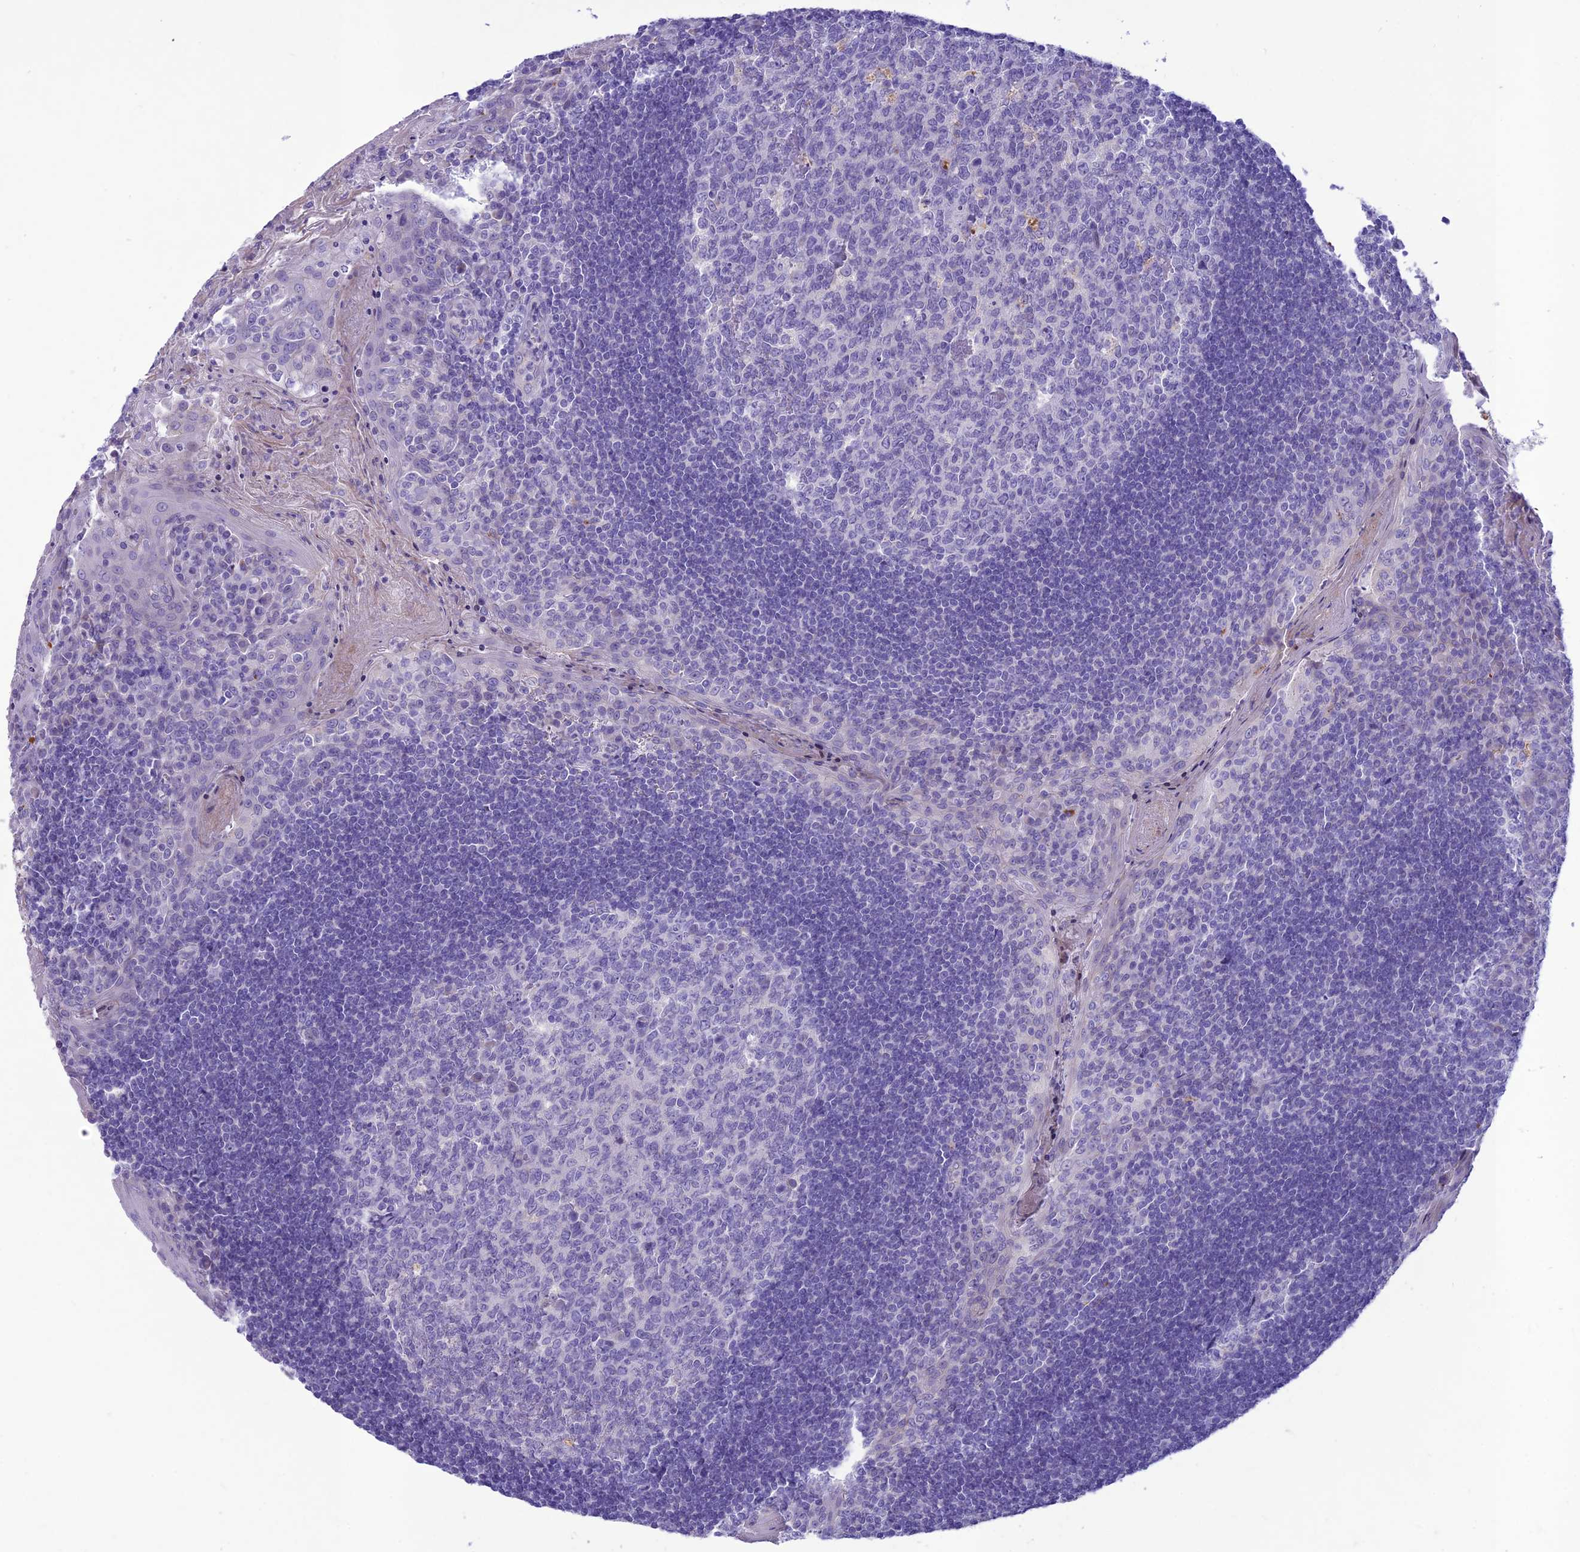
{"staining": {"intensity": "negative", "quantity": "none", "location": "none"}, "tissue": "tonsil", "cell_type": "Germinal center cells", "image_type": "normal", "snomed": [{"axis": "morphology", "description": "Normal tissue, NOS"}, {"axis": "topography", "description": "Tonsil"}], "caption": "Immunohistochemistry image of unremarkable human tonsil stained for a protein (brown), which reveals no positivity in germinal center cells.", "gene": "IFT172", "patient": {"sex": "male", "age": 27}}